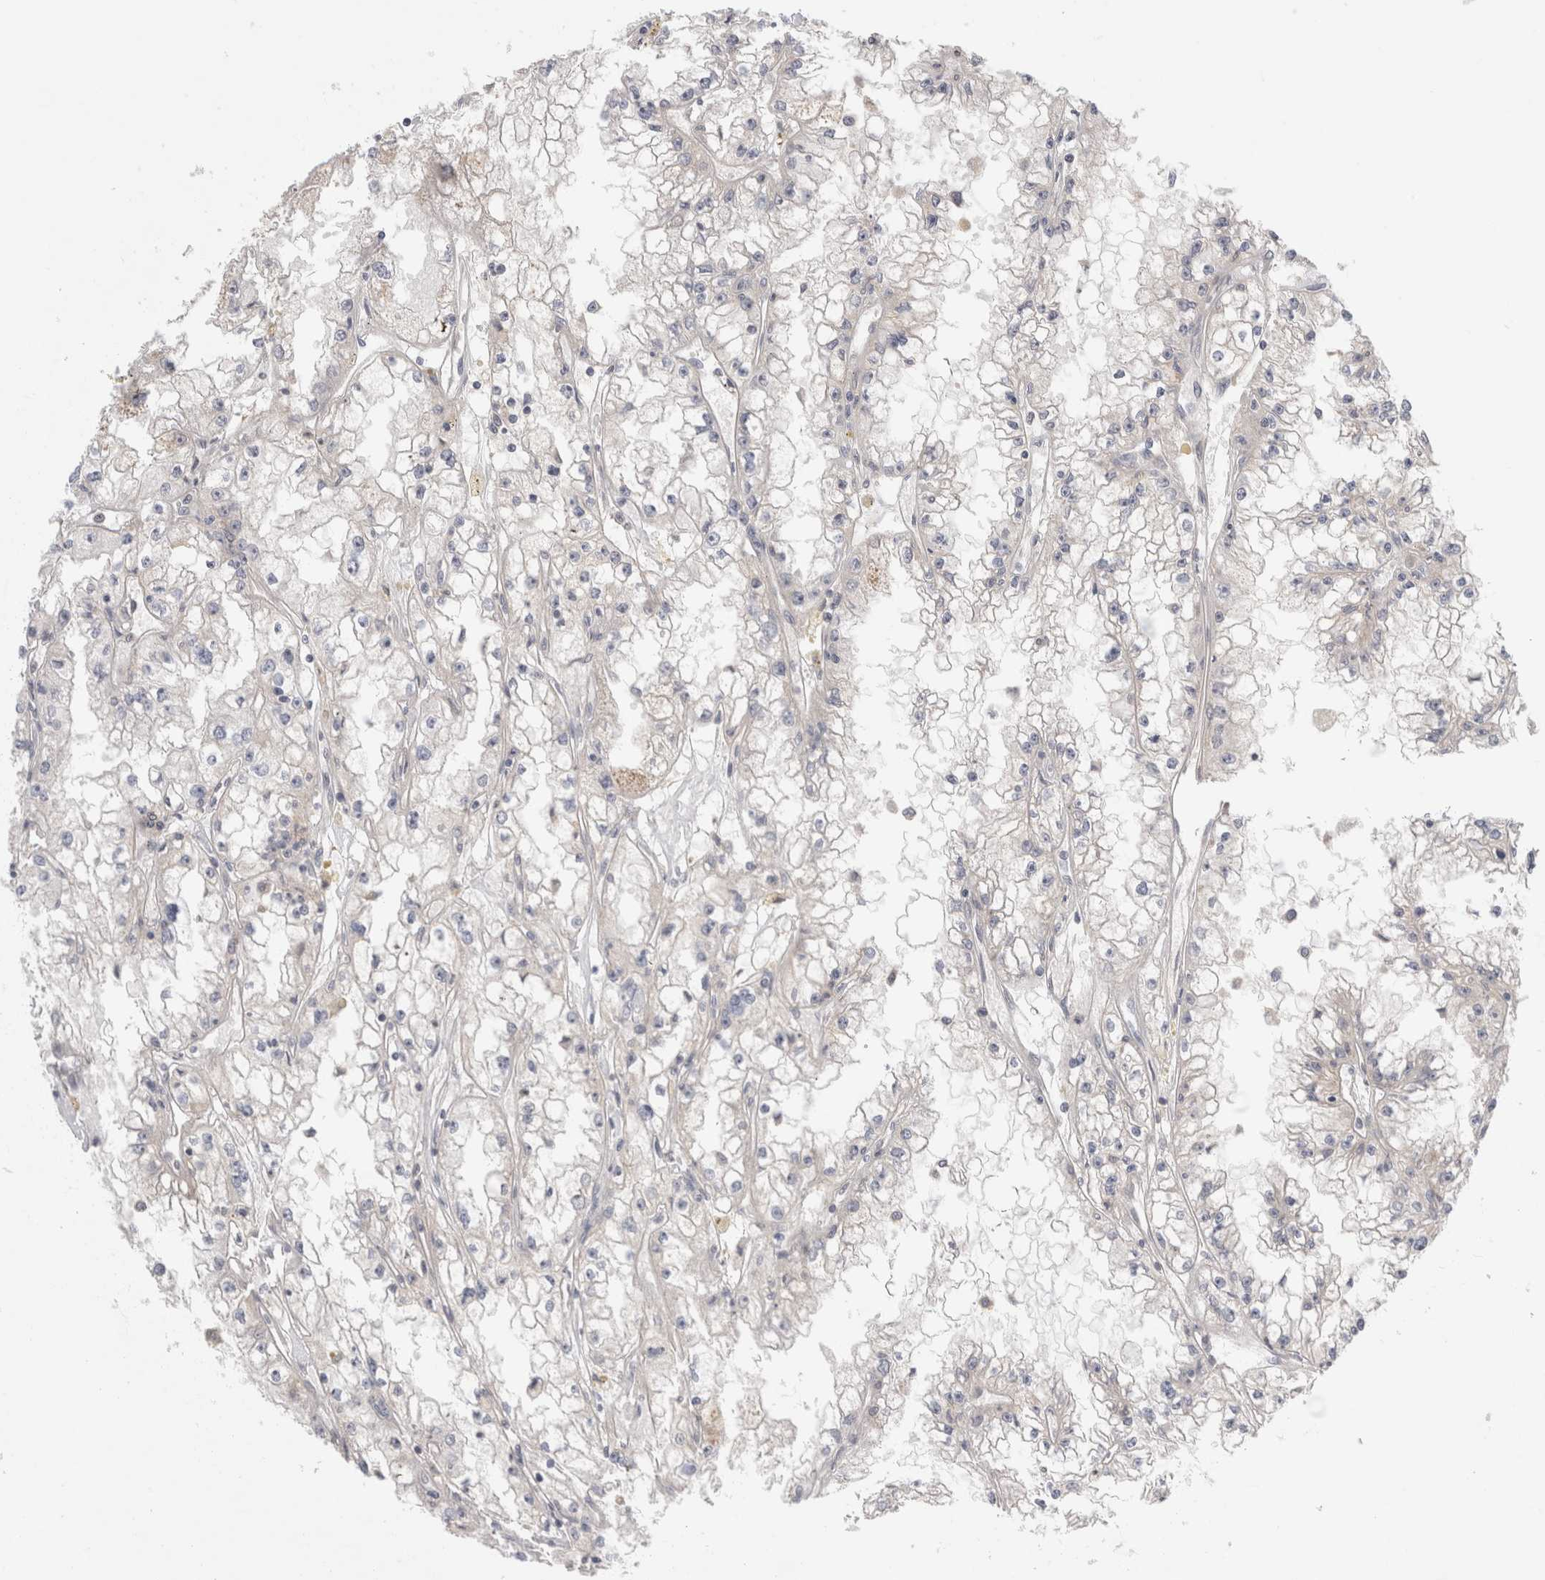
{"staining": {"intensity": "negative", "quantity": "none", "location": "none"}, "tissue": "renal cancer", "cell_type": "Tumor cells", "image_type": "cancer", "snomed": [{"axis": "morphology", "description": "Adenocarcinoma, NOS"}, {"axis": "topography", "description": "Kidney"}], "caption": "Immunohistochemistry (IHC) photomicrograph of neoplastic tissue: human renal cancer stained with DAB (3,3'-diaminobenzidine) shows no significant protein expression in tumor cells.", "gene": "NFKB1", "patient": {"sex": "male", "age": 56}}